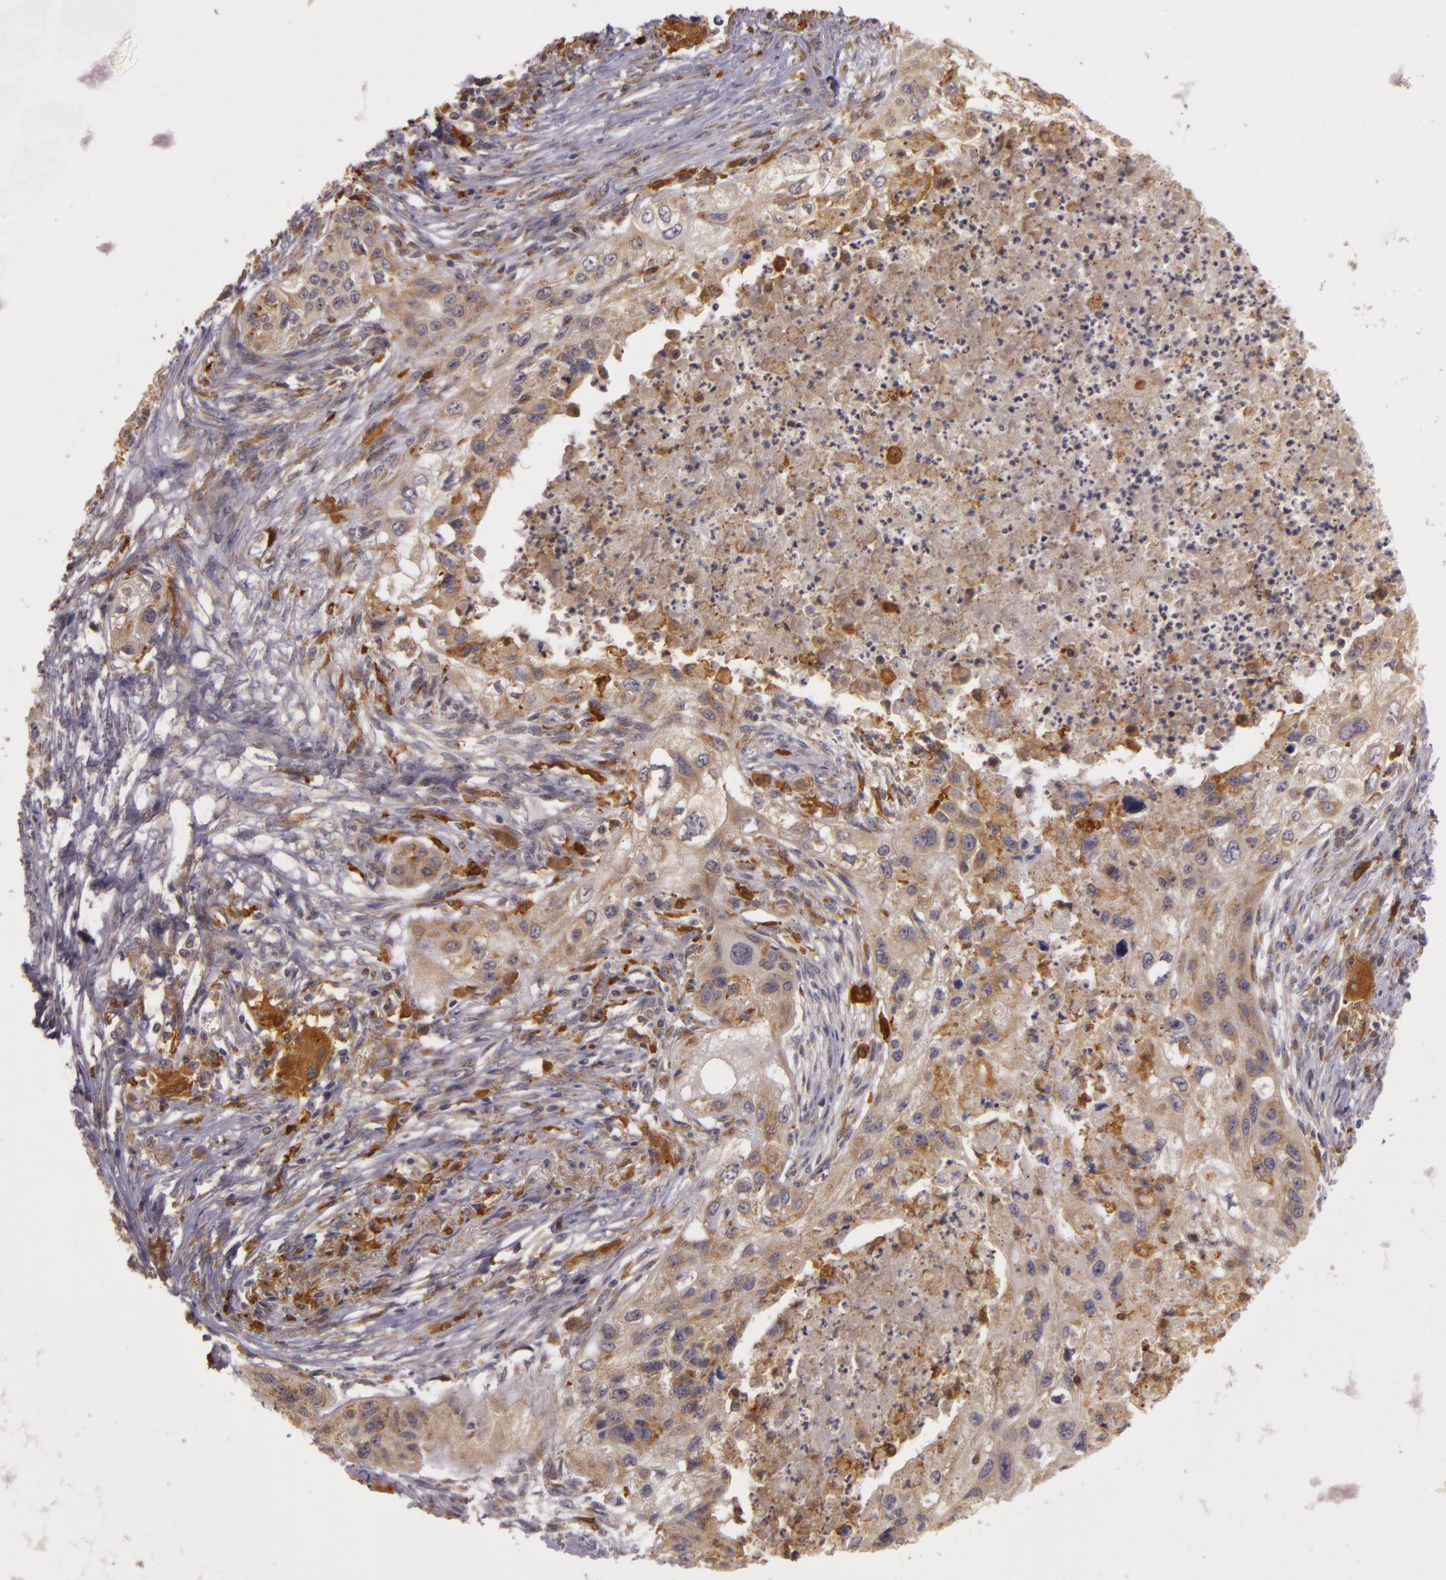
{"staining": {"intensity": "weak", "quantity": ">75%", "location": "cytoplasmic/membranous"}, "tissue": "lung cancer", "cell_type": "Tumor cells", "image_type": "cancer", "snomed": [{"axis": "morphology", "description": "Squamous cell carcinoma, NOS"}, {"axis": "topography", "description": "Lung"}], "caption": "IHC staining of lung squamous cell carcinoma, which shows low levels of weak cytoplasmic/membranous positivity in about >75% of tumor cells indicating weak cytoplasmic/membranous protein positivity. The staining was performed using DAB (brown) for protein detection and nuclei were counterstained in hematoxylin (blue).", "gene": "PPP1R3F", "patient": {"sex": "male", "age": 71}}